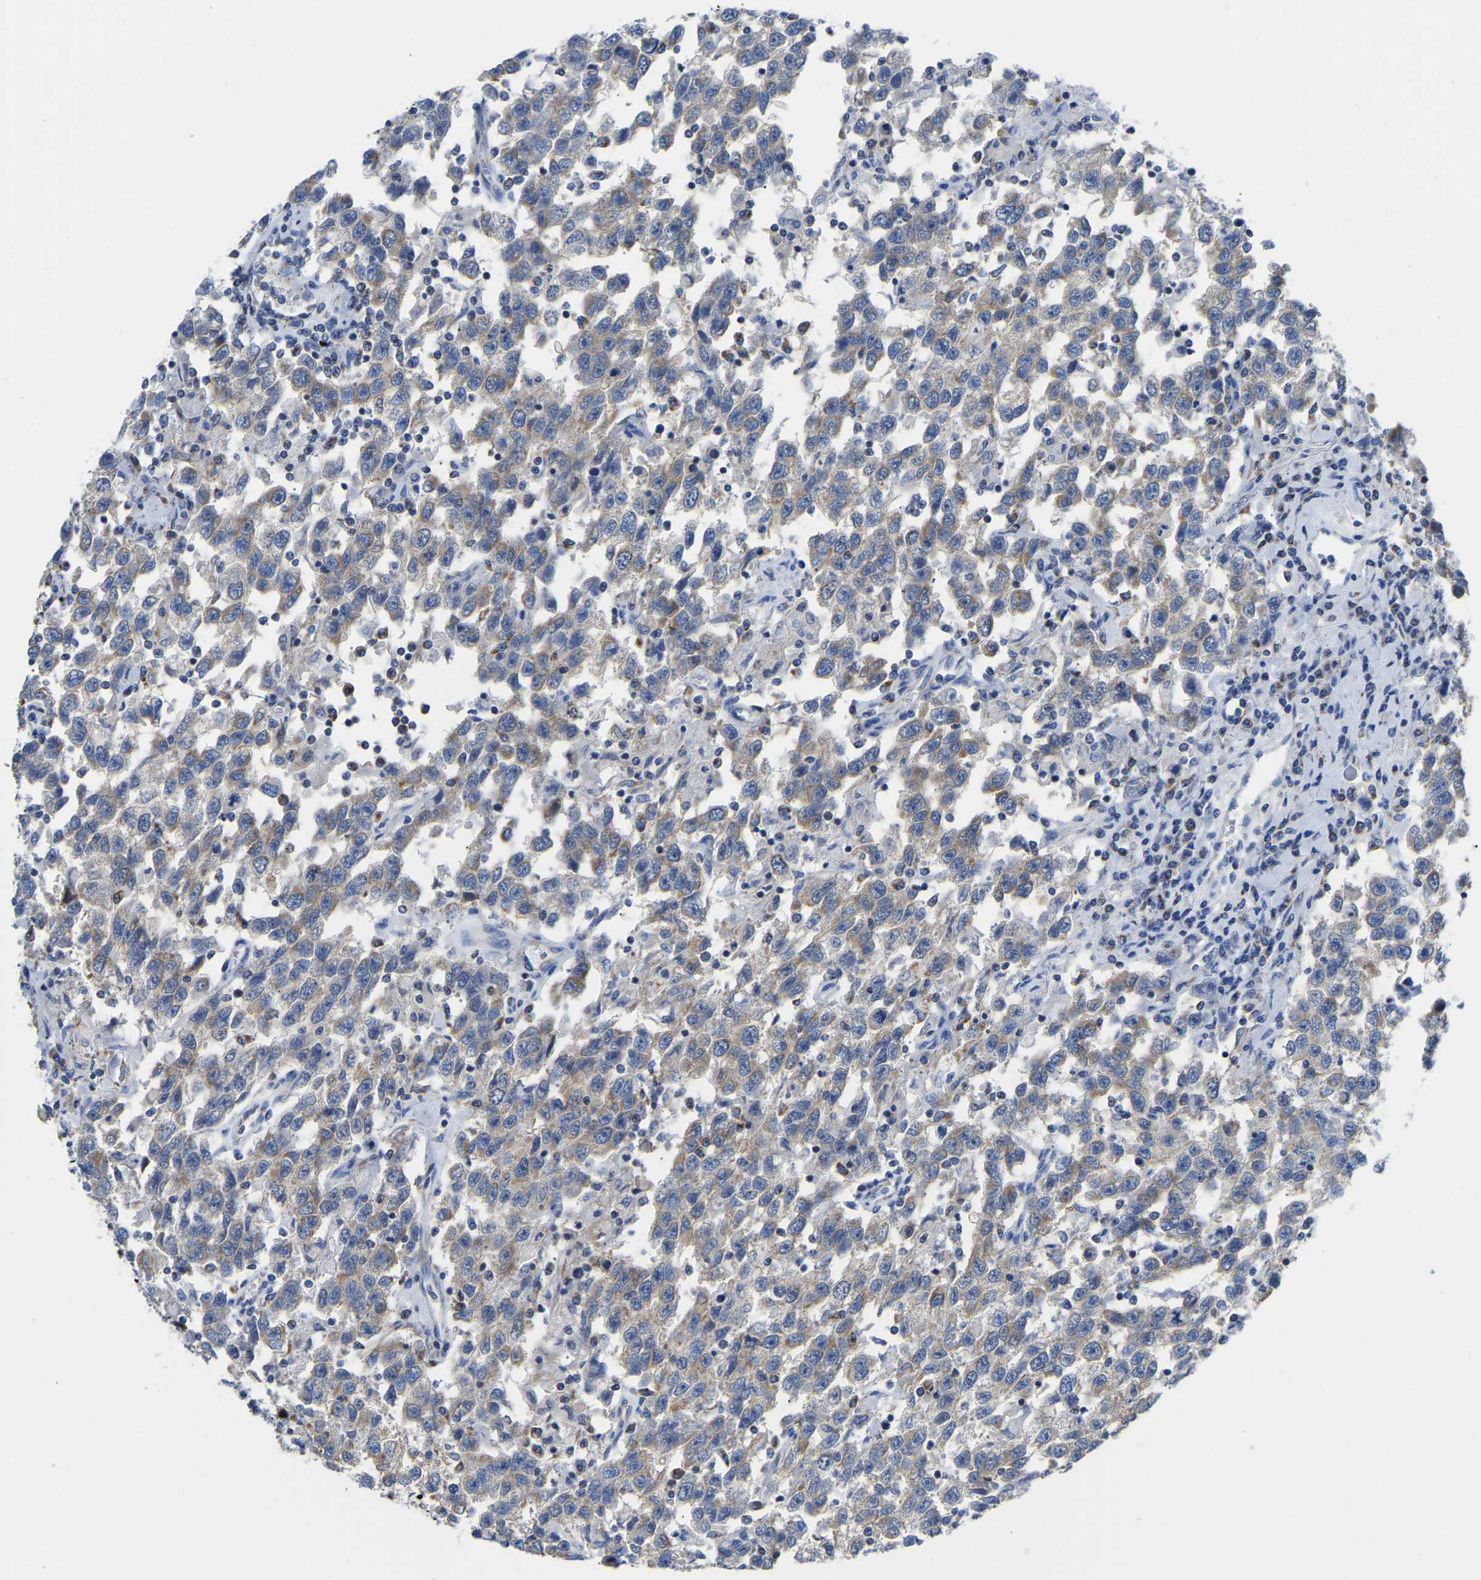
{"staining": {"intensity": "weak", "quantity": ">75%", "location": "cytoplasmic/membranous"}, "tissue": "testis cancer", "cell_type": "Tumor cells", "image_type": "cancer", "snomed": [{"axis": "morphology", "description": "Seminoma, NOS"}, {"axis": "topography", "description": "Testis"}], "caption": "This image exhibits immunohistochemistry staining of human testis cancer (seminoma), with low weak cytoplasmic/membranous positivity in approximately >75% of tumor cells.", "gene": "ETFA", "patient": {"sex": "male", "age": 41}}